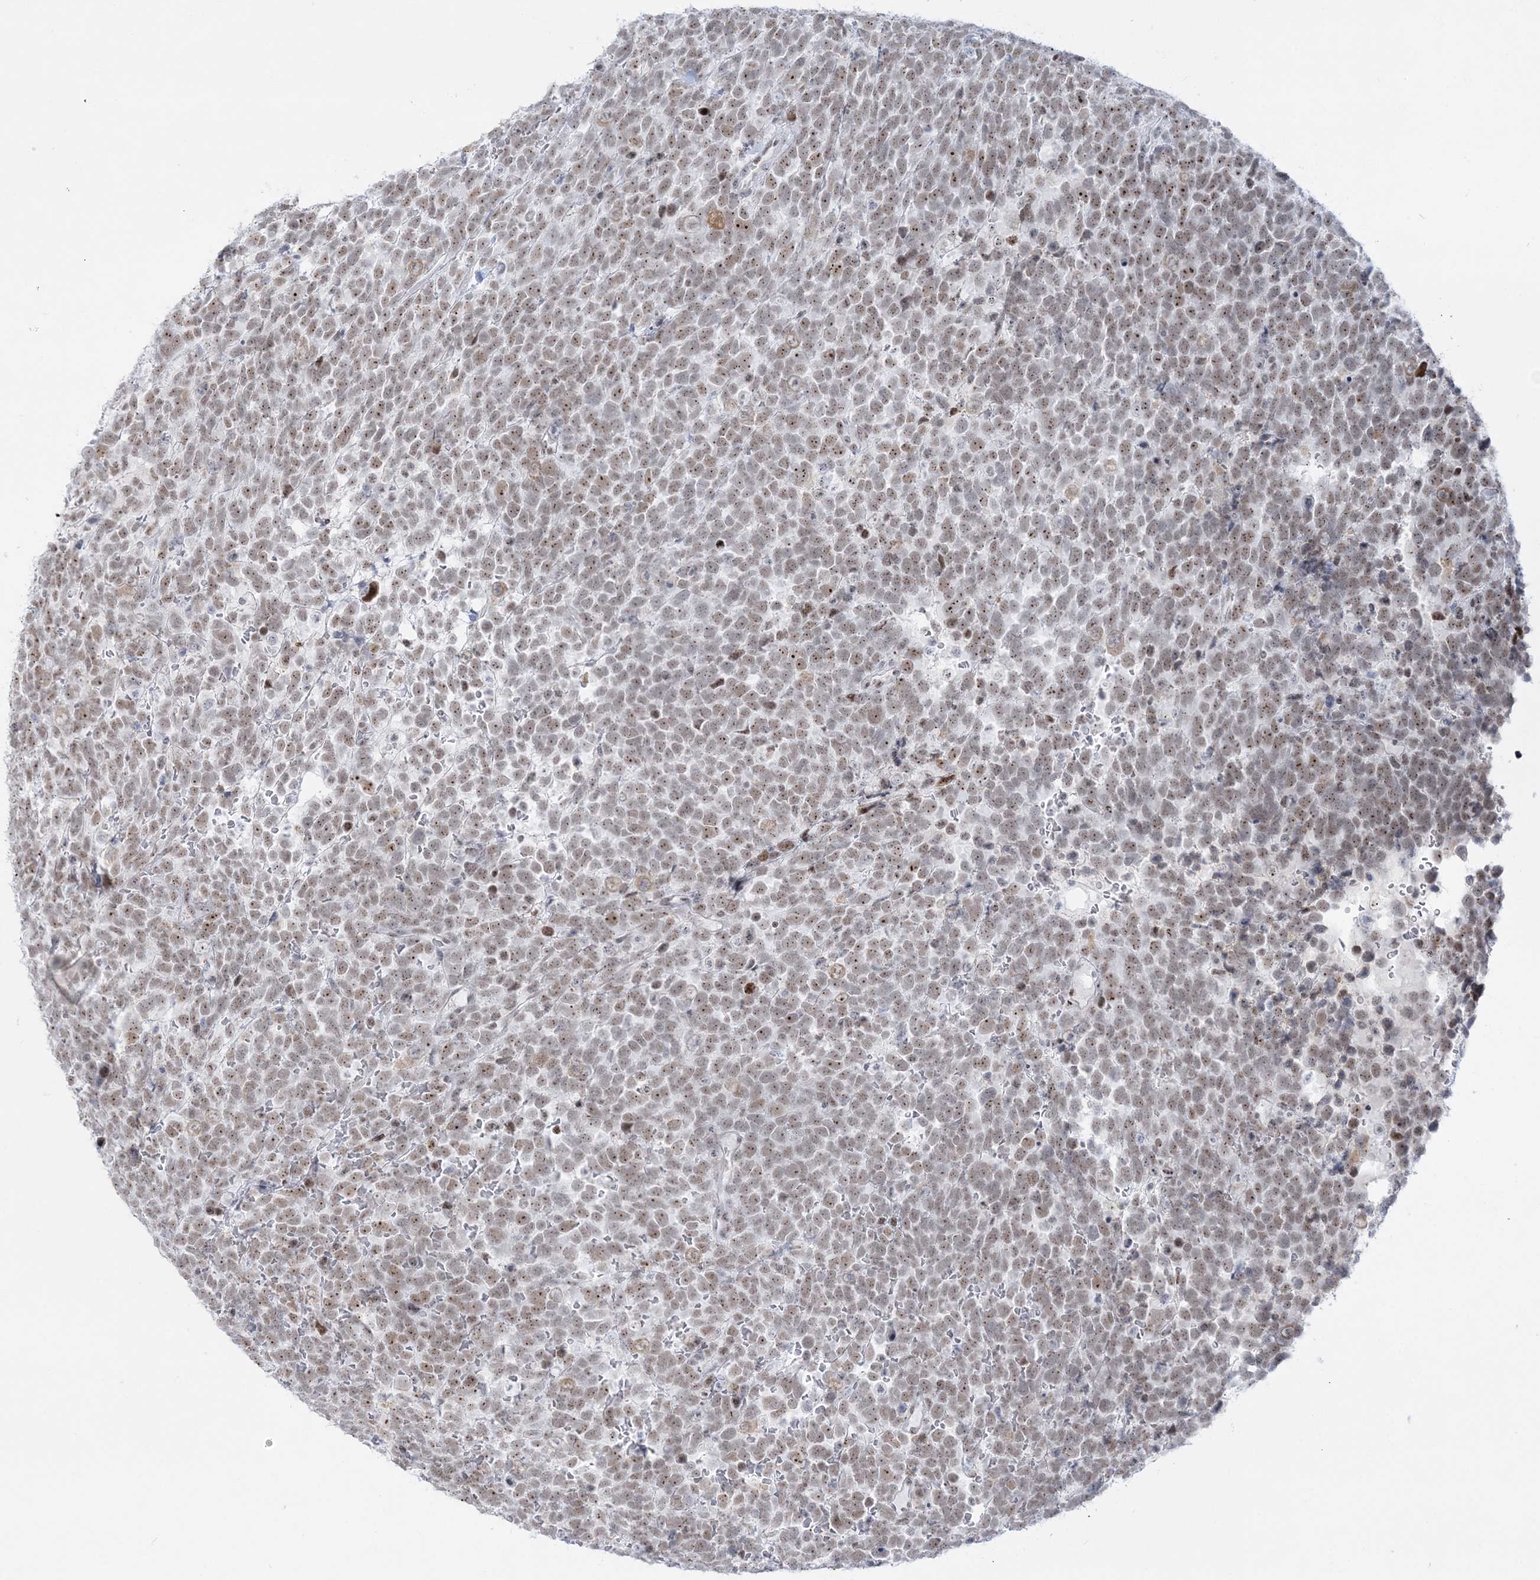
{"staining": {"intensity": "moderate", "quantity": ">75%", "location": "nuclear"}, "tissue": "urothelial cancer", "cell_type": "Tumor cells", "image_type": "cancer", "snomed": [{"axis": "morphology", "description": "Urothelial carcinoma, High grade"}, {"axis": "topography", "description": "Urinary bladder"}], "caption": "The photomicrograph demonstrates a brown stain indicating the presence of a protein in the nuclear of tumor cells in urothelial carcinoma (high-grade). The staining was performed using DAB, with brown indicating positive protein expression. Nuclei are stained blue with hematoxylin.", "gene": "DDX21", "patient": {"sex": "female", "age": 82}}